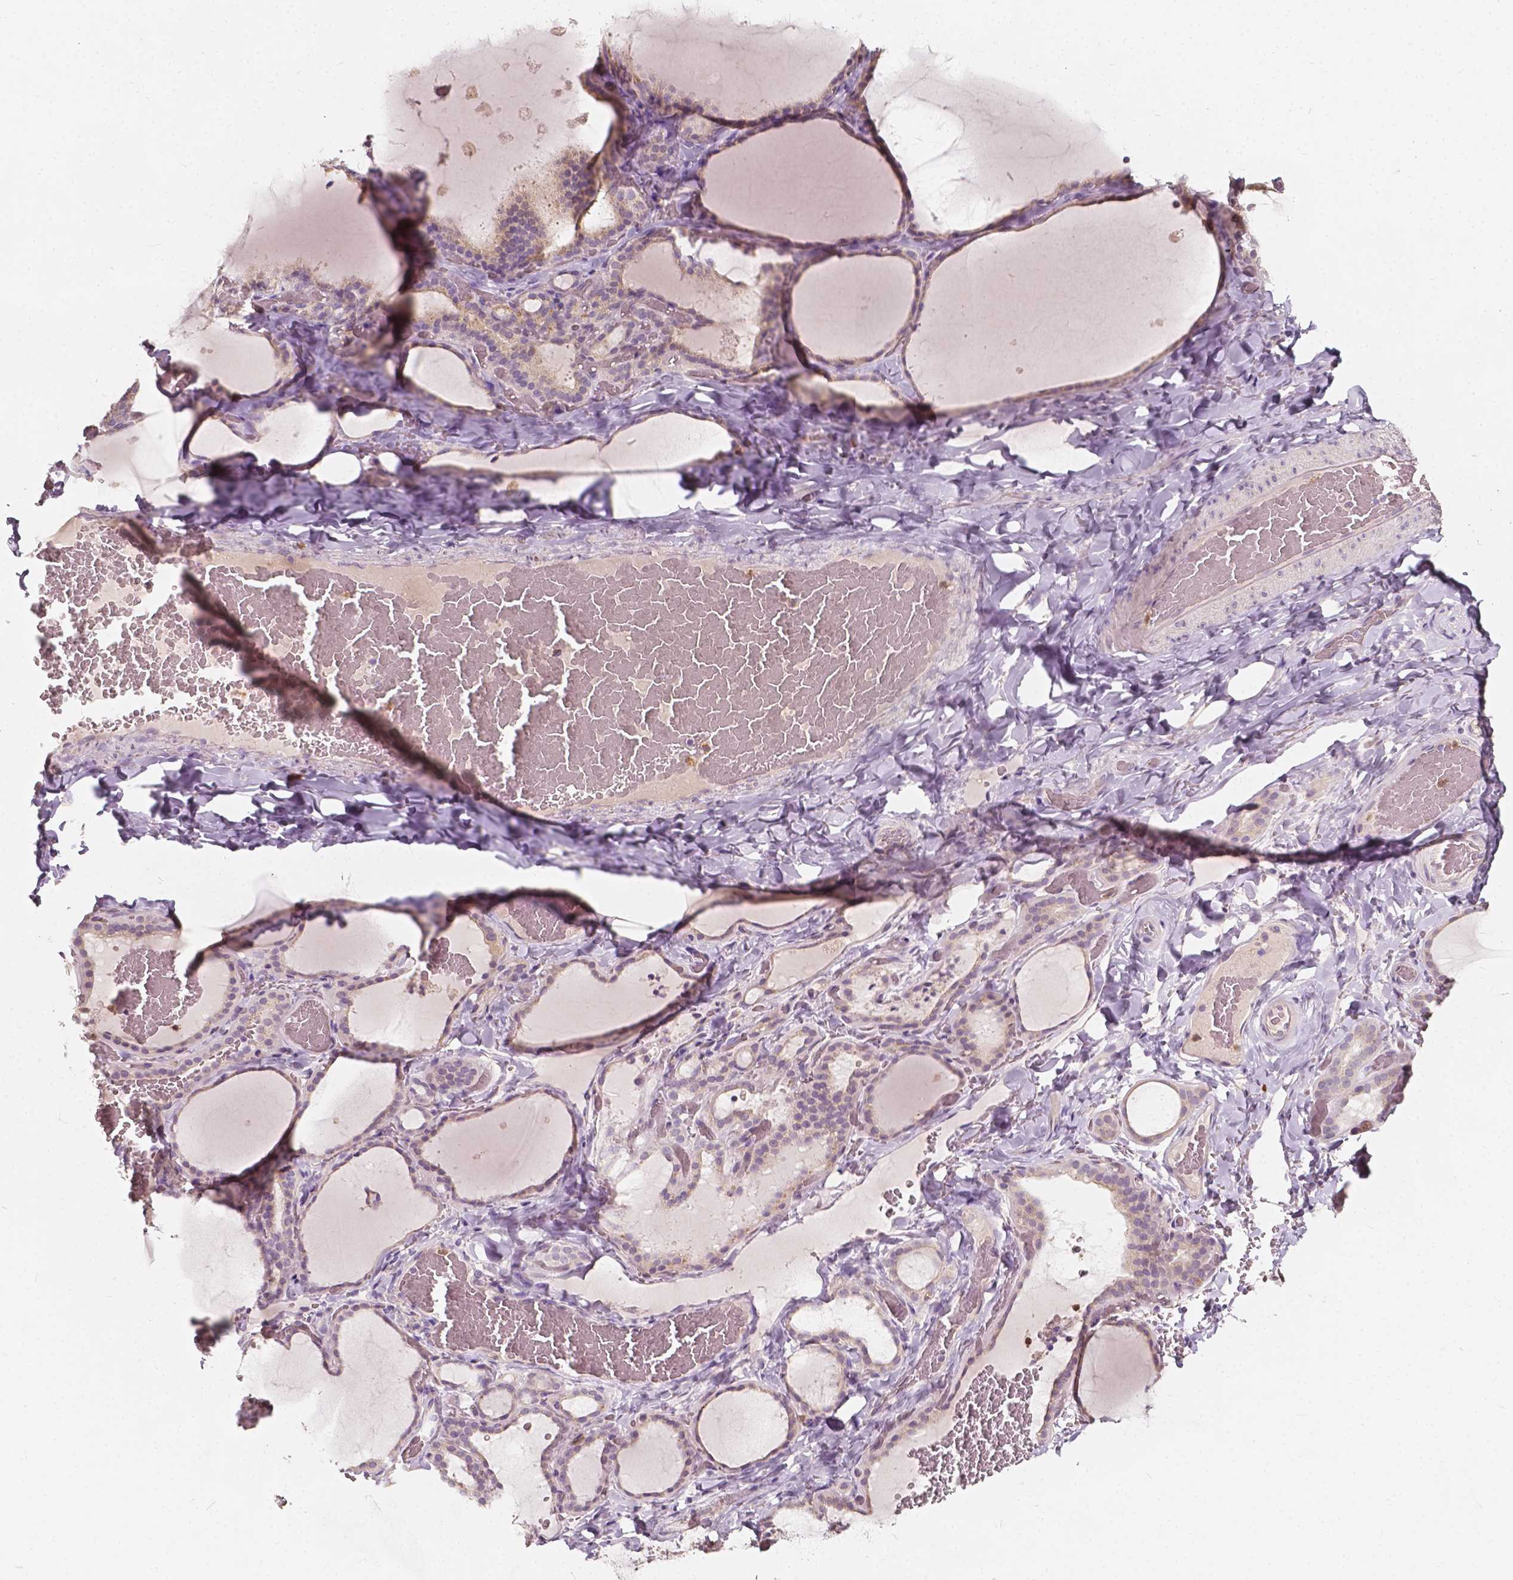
{"staining": {"intensity": "weak", "quantity": "25%-75%", "location": "cytoplasmic/membranous"}, "tissue": "thyroid gland", "cell_type": "Glandular cells", "image_type": "normal", "snomed": [{"axis": "morphology", "description": "Normal tissue, NOS"}, {"axis": "topography", "description": "Thyroid gland"}], "caption": "A high-resolution histopathology image shows immunohistochemistry staining of benign thyroid gland, which shows weak cytoplasmic/membranous staining in approximately 25%-75% of glandular cells.", "gene": "NPC1L1", "patient": {"sex": "female", "age": 22}}